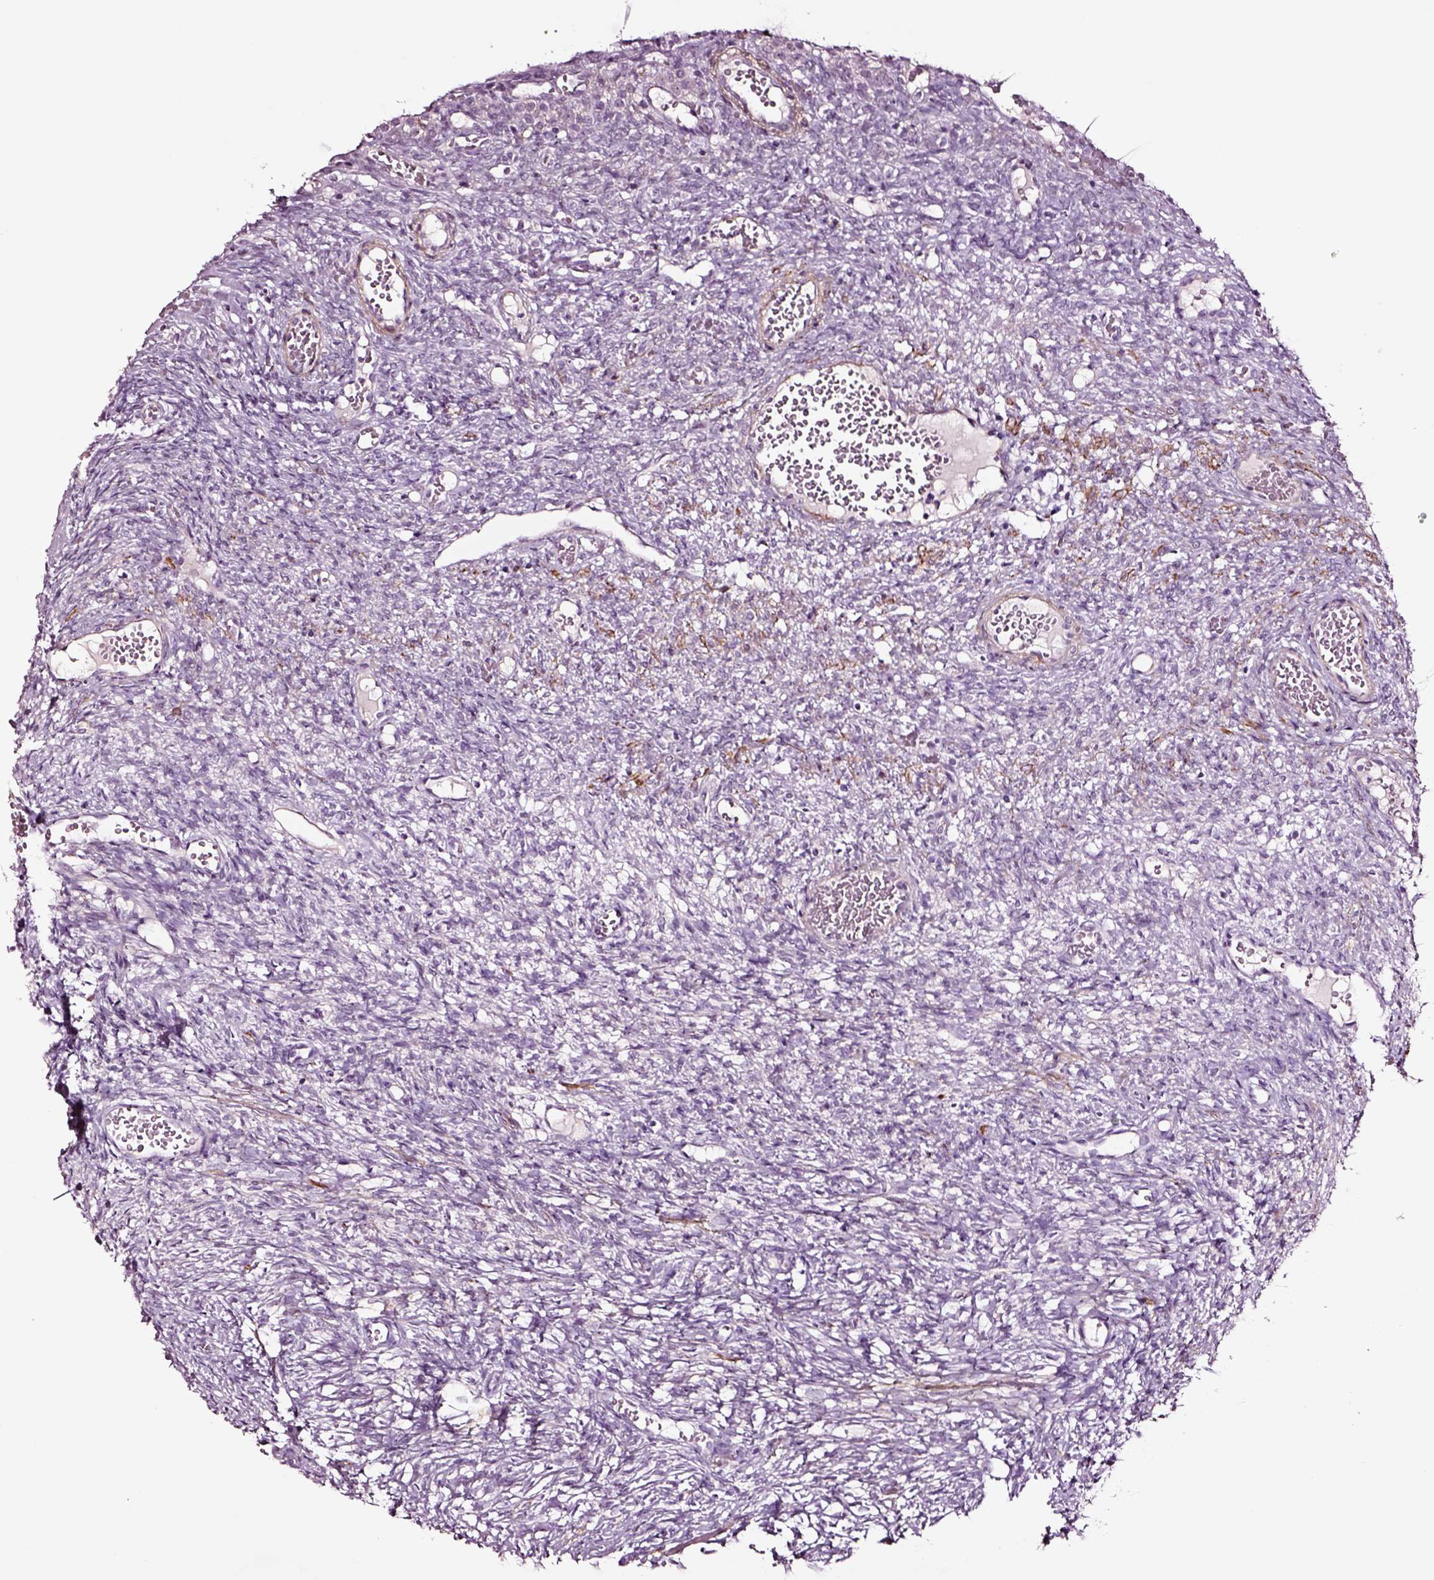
{"staining": {"intensity": "negative", "quantity": "none", "location": "none"}, "tissue": "ovary", "cell_type": "Ovarian stroma cells", "image_type": "normal", "snomed": [{"axis": "morphology", "description": "Normal tissue, NOS"}, {"axis": "topography", "description": "Ovary"}], "caption": "IHC photomicrograph of unremarkable ovary stained for a protein (brown), which demonstrates no staining in ovarian stroma cells.", "gene": "SOX10", "patient": {"sex": "female", "age": 34}}